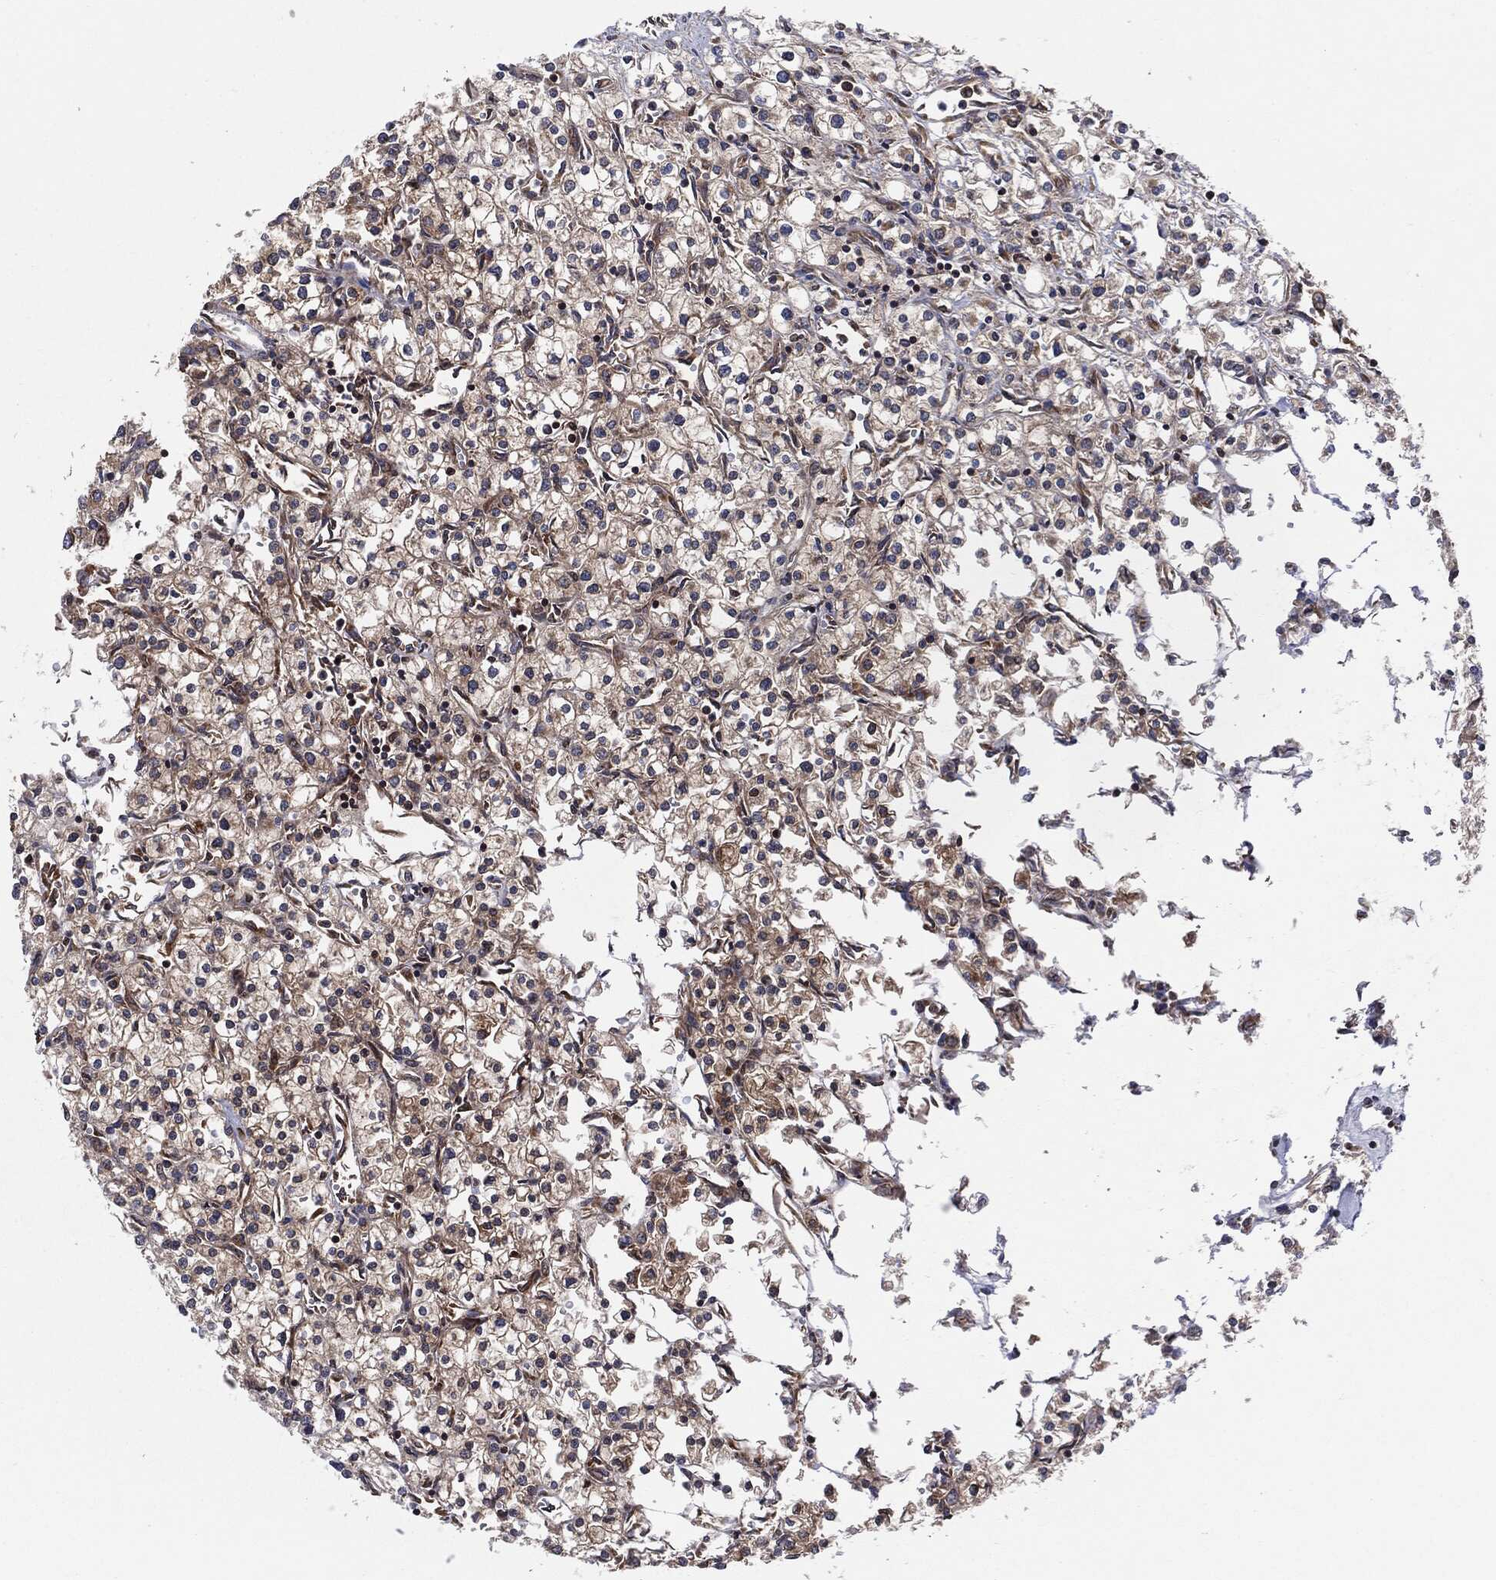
{"staining": {"intensity": "negative", "quantity": "none", "location": "none"}, "tissue": "renal cancer", "cell_type": "Tumor cells", "image_type": "cancer", "snomed": [{"axis": "morphology", "description": "Adenocarcinoma, NOS"}, {"axis": "topography", "description": "Kidney"}], "caption": "Protein analysis of renal adenocarcinoma shows no significant staining in tumor cells.", "gene": "EIF2S2", "patient": {"sex": "male", "age": 80}}